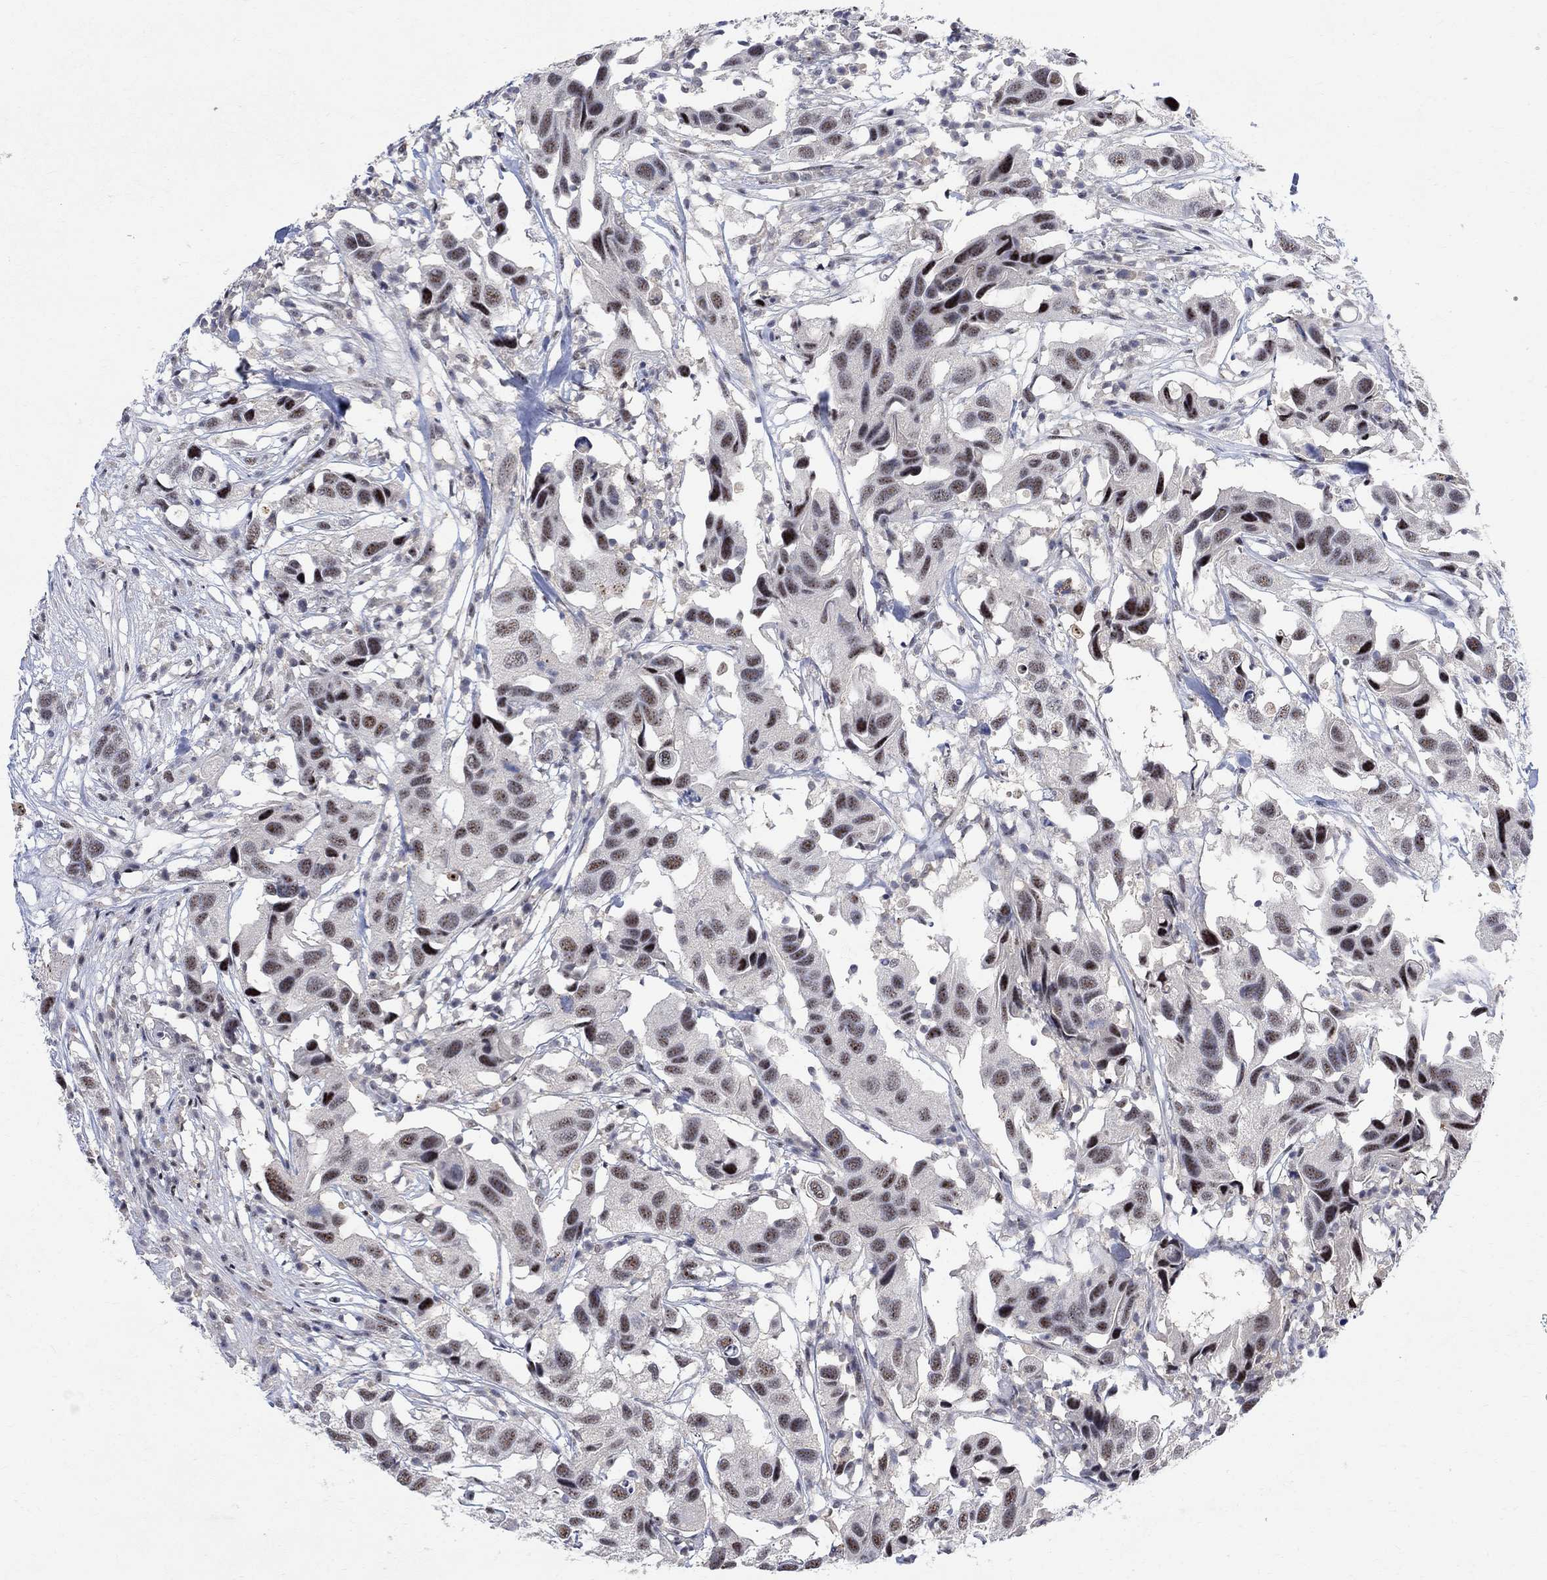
{"staining": {"intensity": "weak", "quantity": "25%-75%", "location": "nuclear"}, "tissue": "urothelial cancer", "cell_type": "Tumor cells", "image_type": "cancer", "snomed": [{"axis": "morphology", "description": "Urothelial carcinoma, High grade"}, {"axis": "topography", "description": "Urinary bladder"}], "caption": "A micrograph of urothelial cancer stained for a protein exhibits weak nuclear brown staining in tumor cells.", "gene": "E4F1", "patient": {"sex": "male", "age": 79}}